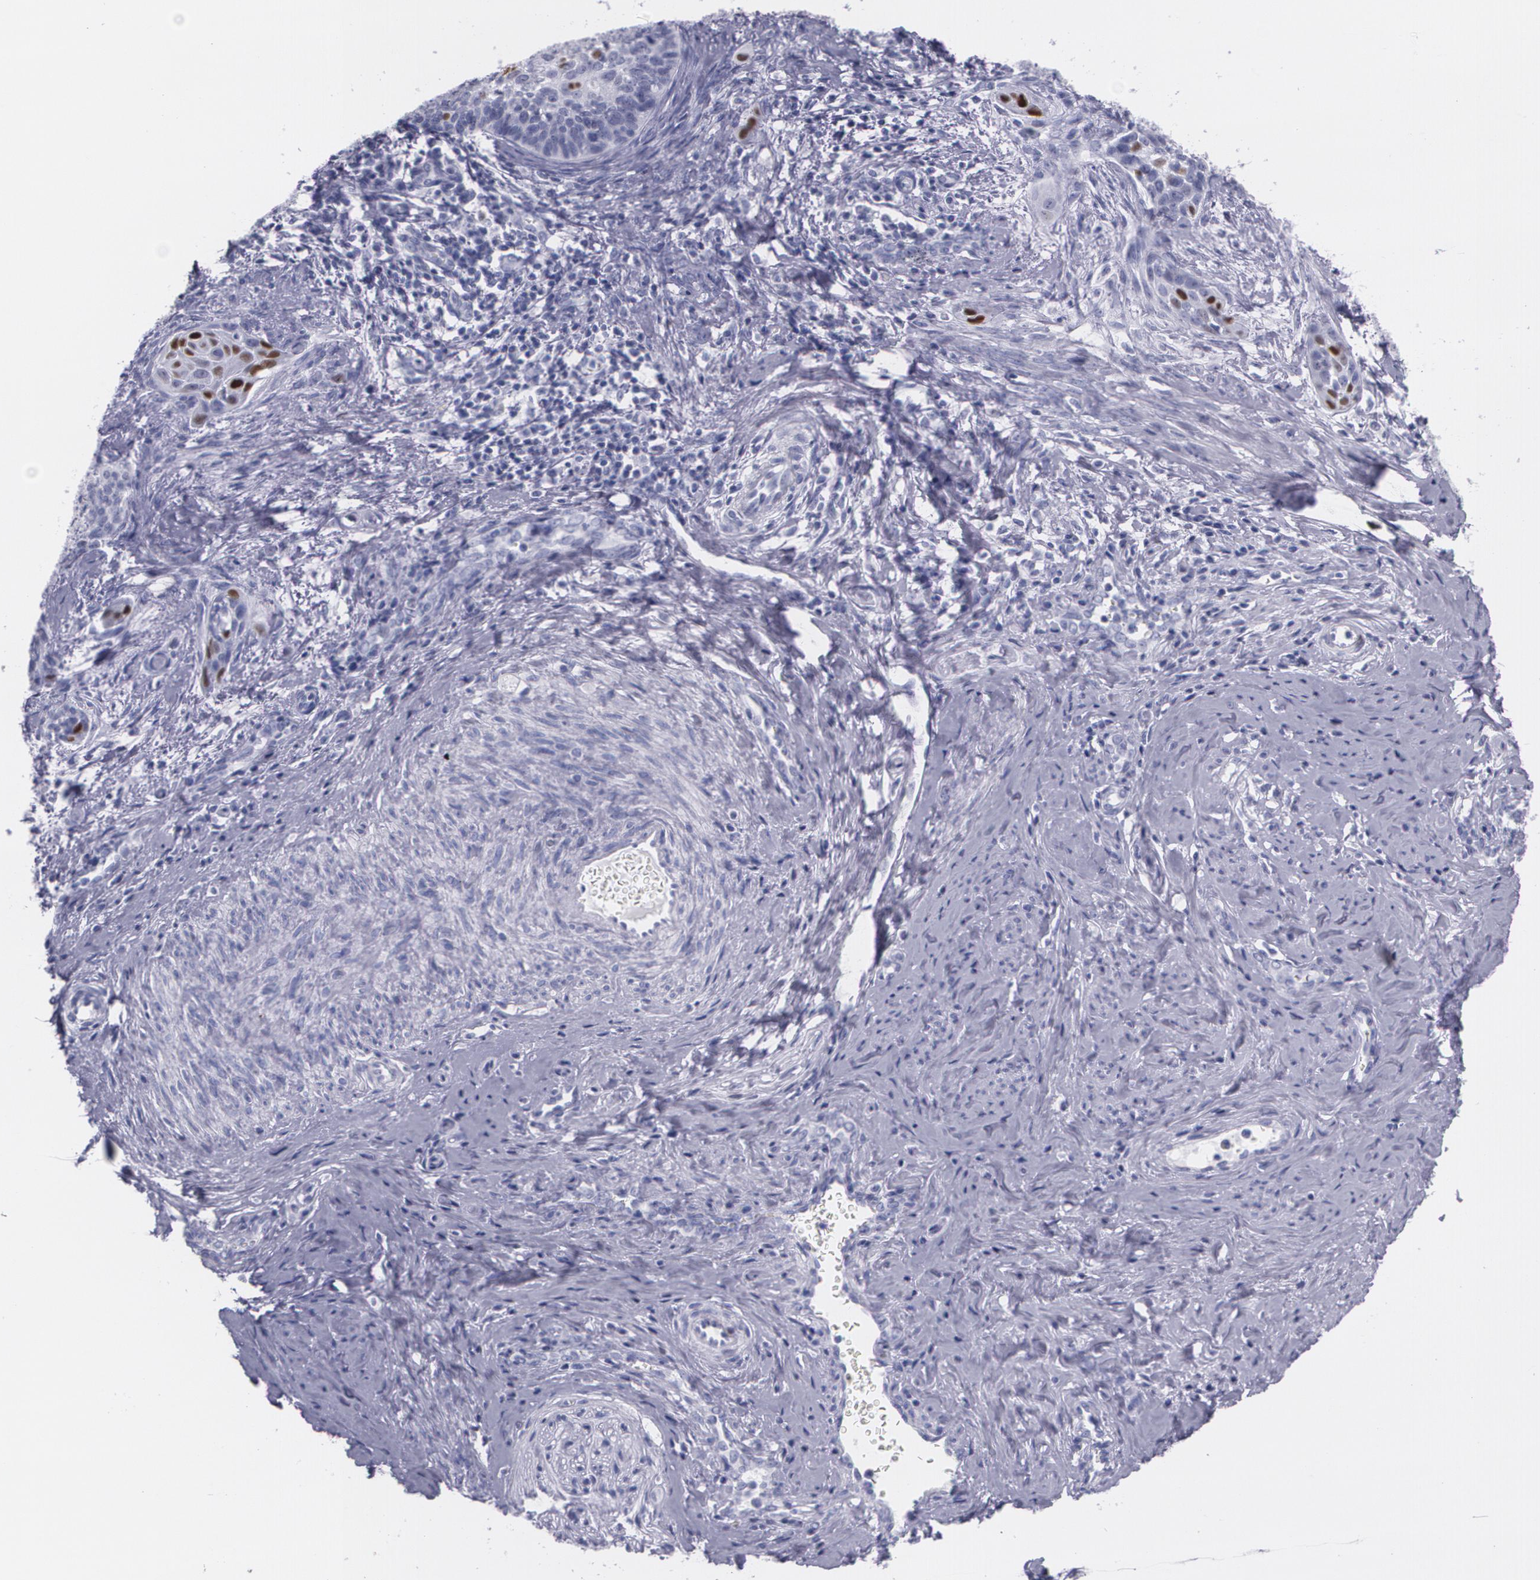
{"staining": {"intensity": "strong", "quantity": "25%-75%", "location": "nuclear"}, "tissue": "cervical cancer", "cell_type": "Tumor cells", "image_type": "cancer", "snomed": [{"axis": "morphology", "description": "Squamous cell carcinoma, NOS"}, {"axis": "topography", "description": "Cervix"}], "caption": "Immunohistochemical staining of cervical cancer demonstrates strong nuclear protein positivity in about 25%-75% of tumor cells.", "gene": "TP53", "patient": {"sex": "female", "age": 33}}